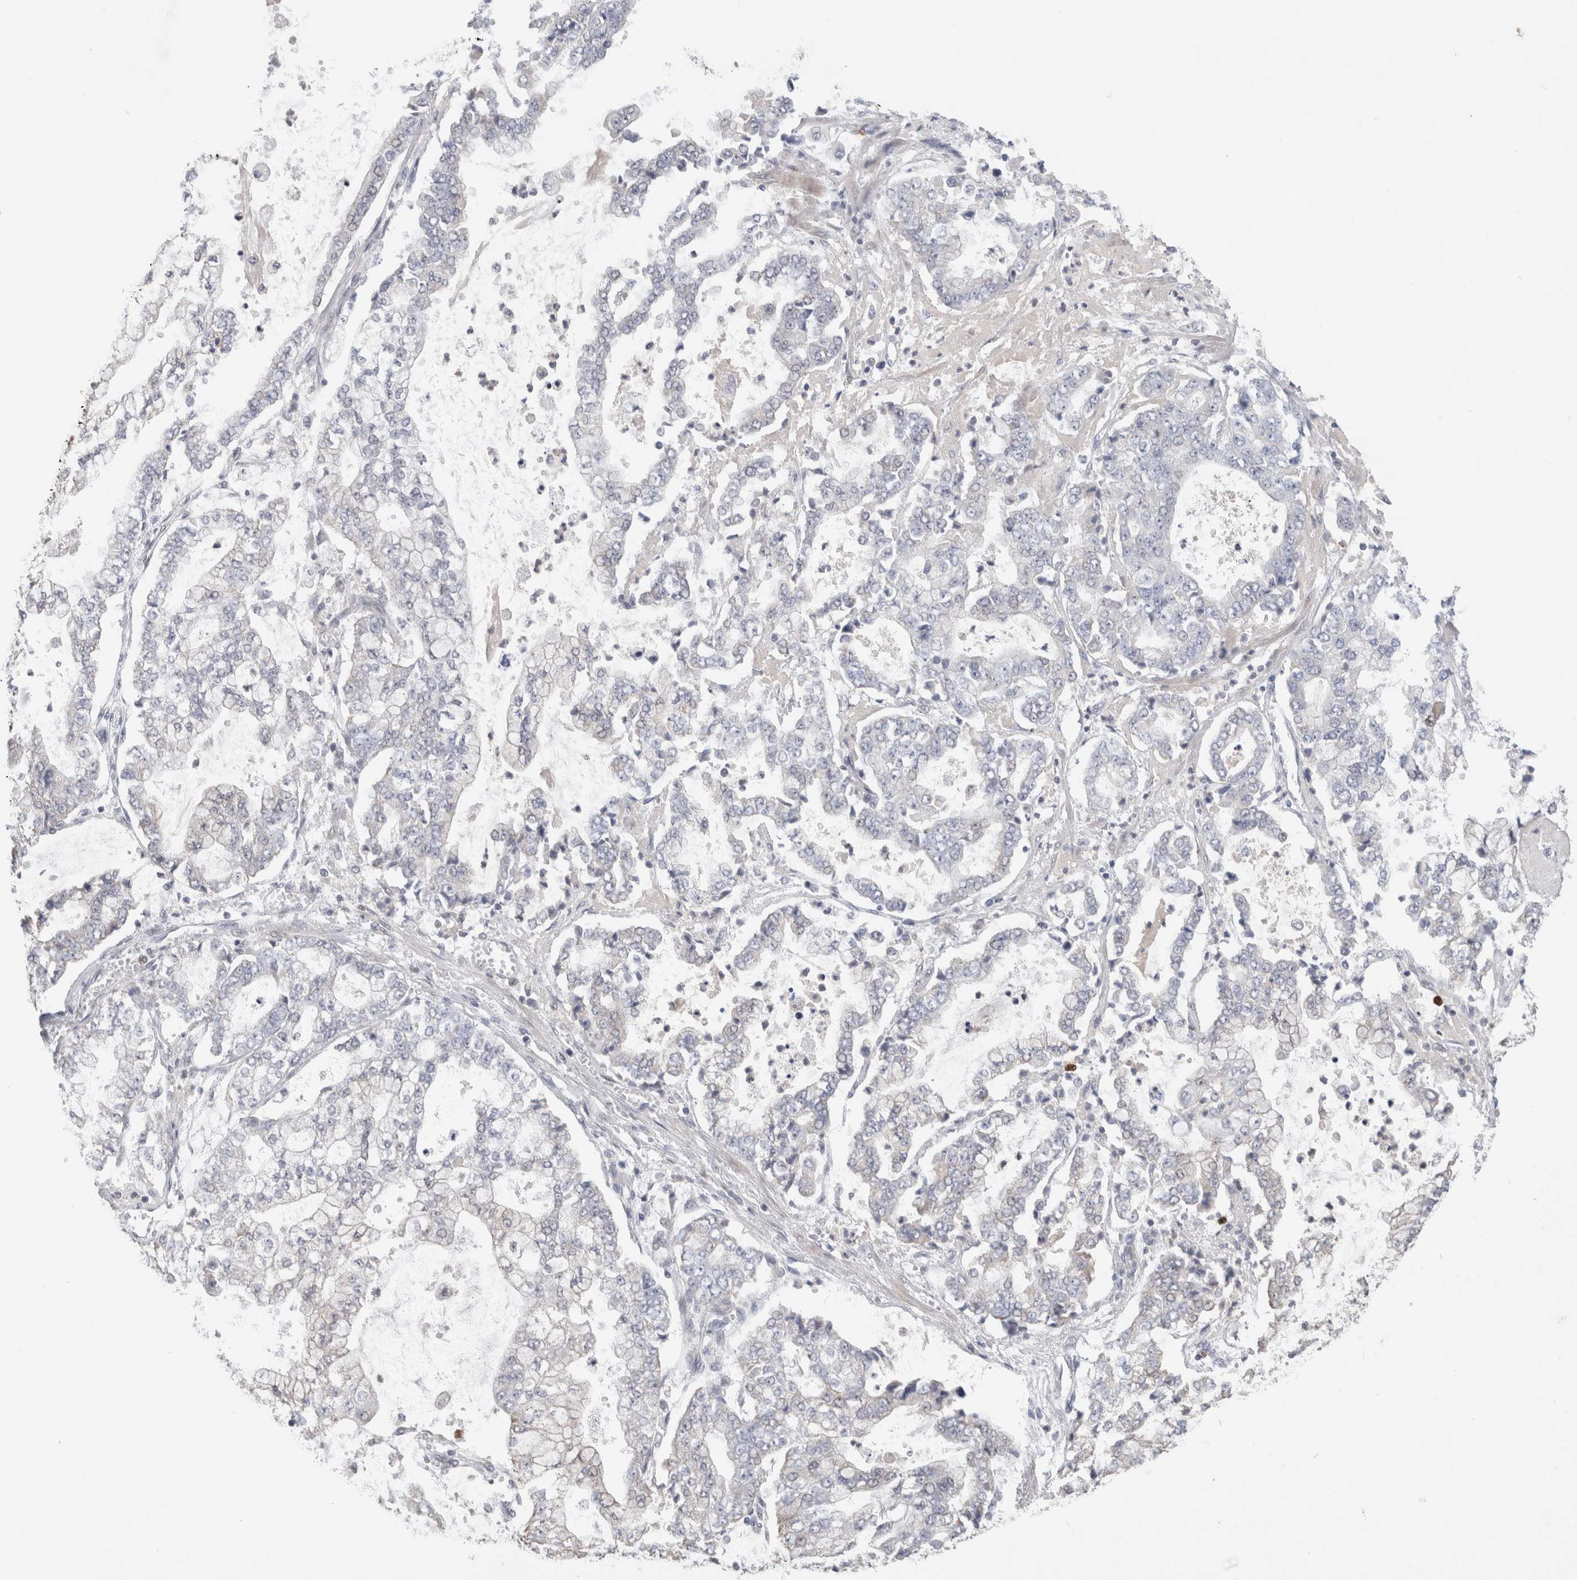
{"staining": {"intensity": "negative", "quantity": "none", "location": "none"}, "tissue": "stomach cancer", "cell_type": "Tumor cells", "image_type": "cancer", "snomed": [{"axis": "morphology", "description": "Adenocarcinoma, NOS"}, {"axis": "topography", "description": "Stomach"}], "caption": "This is an immunohistochemistry (IHC) photomicrograph of stomach adenocarcinoma. There is no expression in tumor cells.", "gene": "AGMAT", "patient": {"sex": "male", "age": 76}}